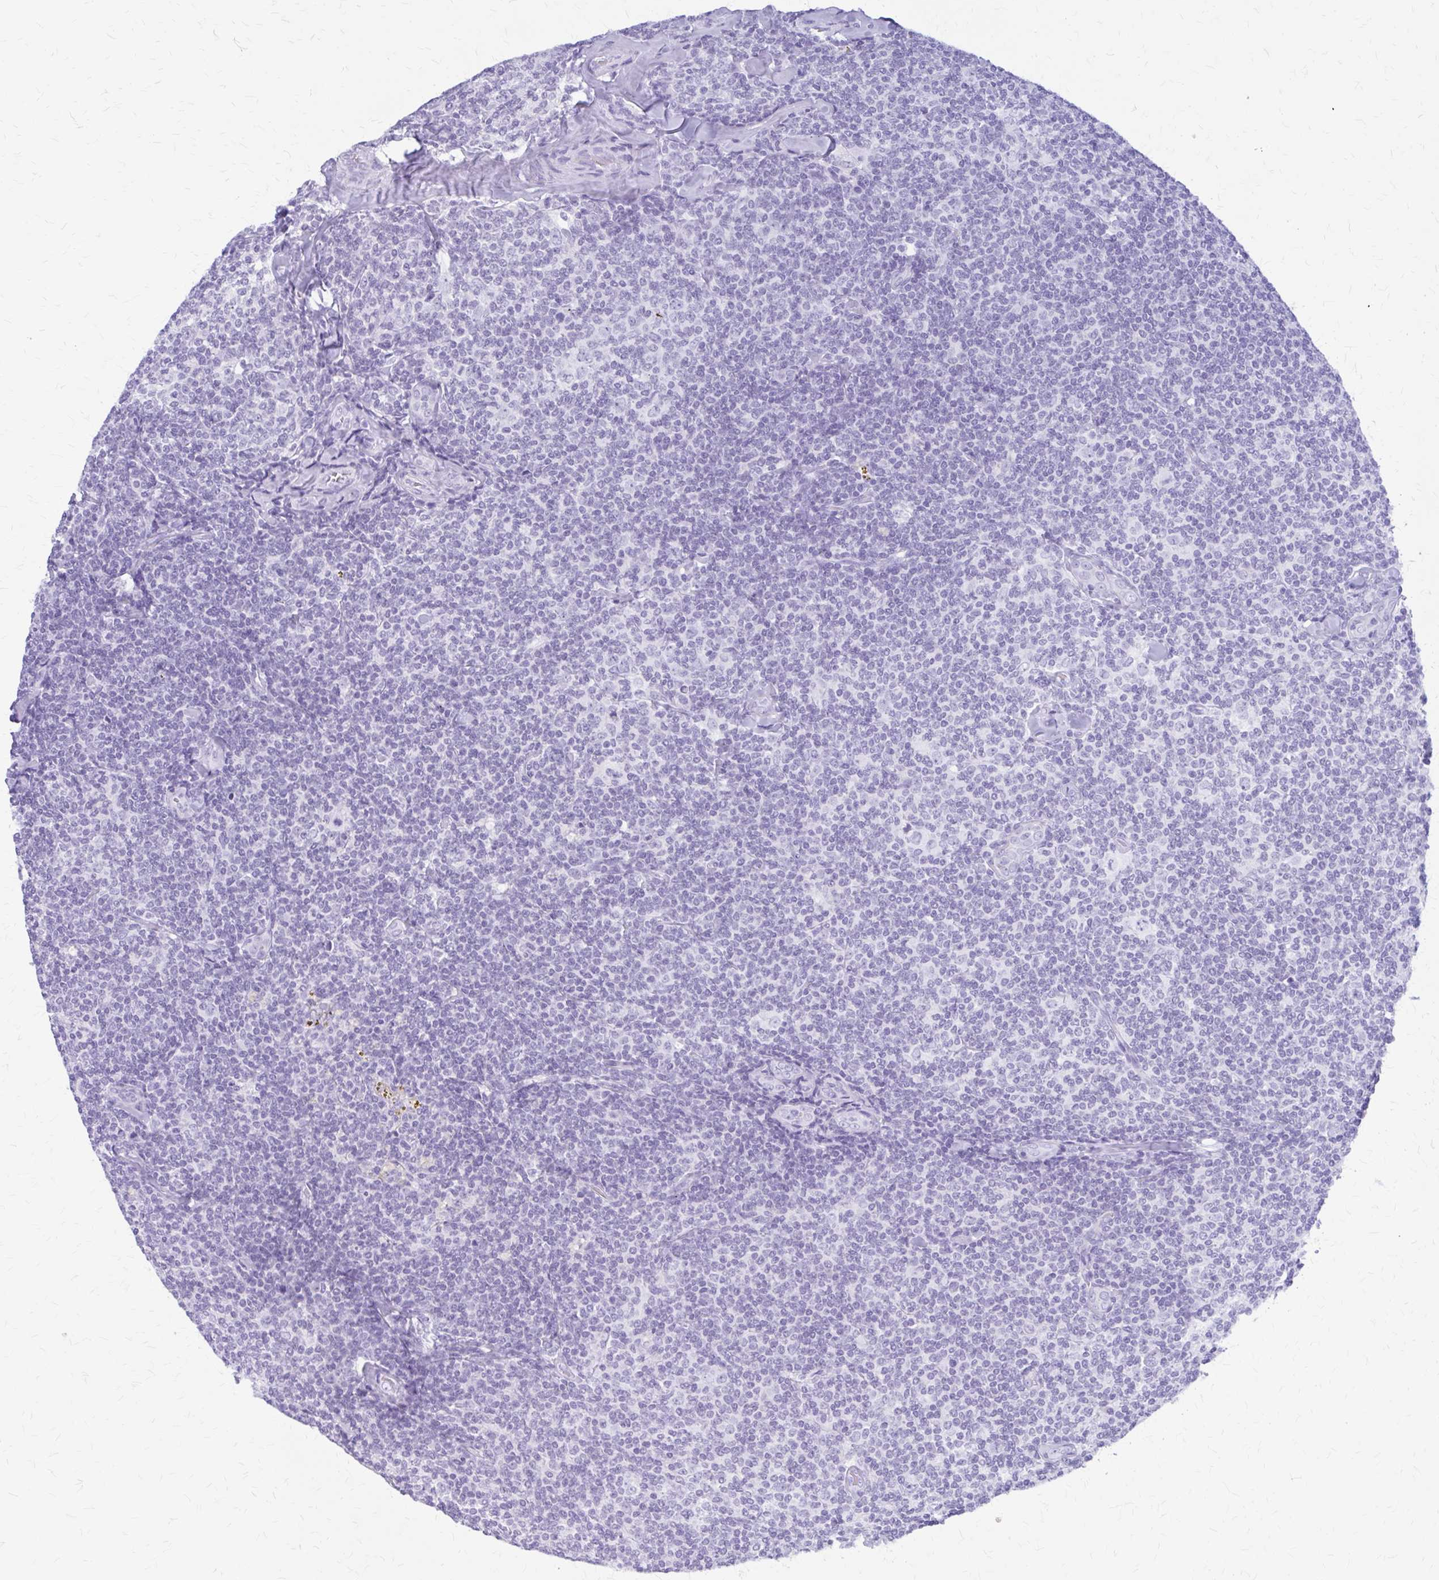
{"staining": {"intensity": "negative", "quantity": "none", "location": "none"}, "tissue": "lymphoma", "cell_type": "Tumor cells", "image_type": "cancer", "snomed": [{"axis": "morphology", "description": "Malignant lymphoma, non-Hodgkin's type, Low grade"}, {"axis": "topography", "description": "Lymph node"}], "caption": "This is an immunohistochemistry photomicrograph of lymphoma. There is no positivity in tumor cells.", "gene": "KLHDC7A", "patient": {"sex": "female", "age": 56}}